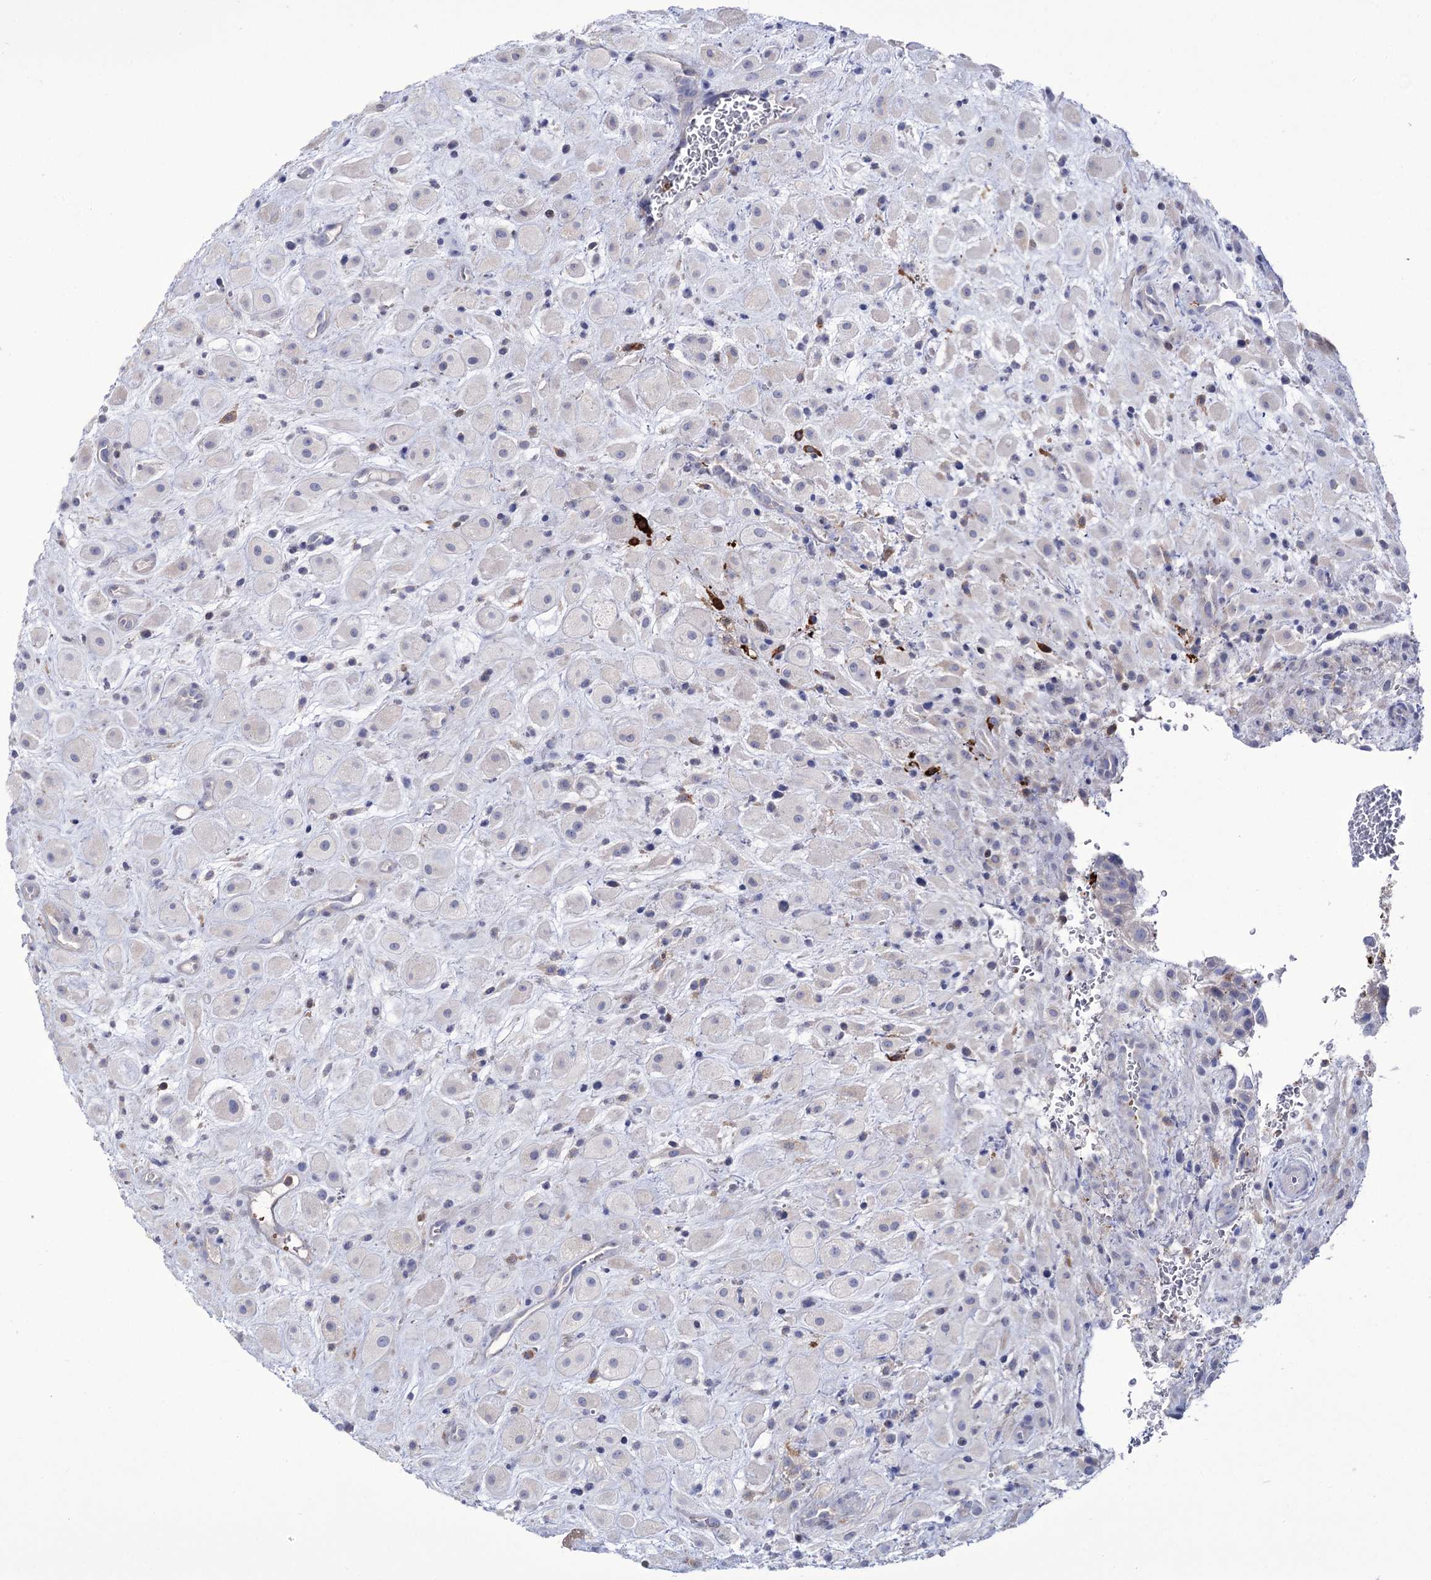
{"staining": {"intensity": "negative", "quantity": "none", "location": "none"}, "tissue": "placenta", "cell_type": "Decidual cells", "image_type": "normal", "snomed": [{"axis": "morphology", "description": "Normal tissue, NOS"}, {"axis": "topography", "description": "Placenta"}], "caption": "High power microscopy histopathology image of an IHC photomicrograph of benign placenta, revealing no significant expression in decidual cells.", "gene": "ZNF622", "patient": {"sex": "female", "age": 35}}